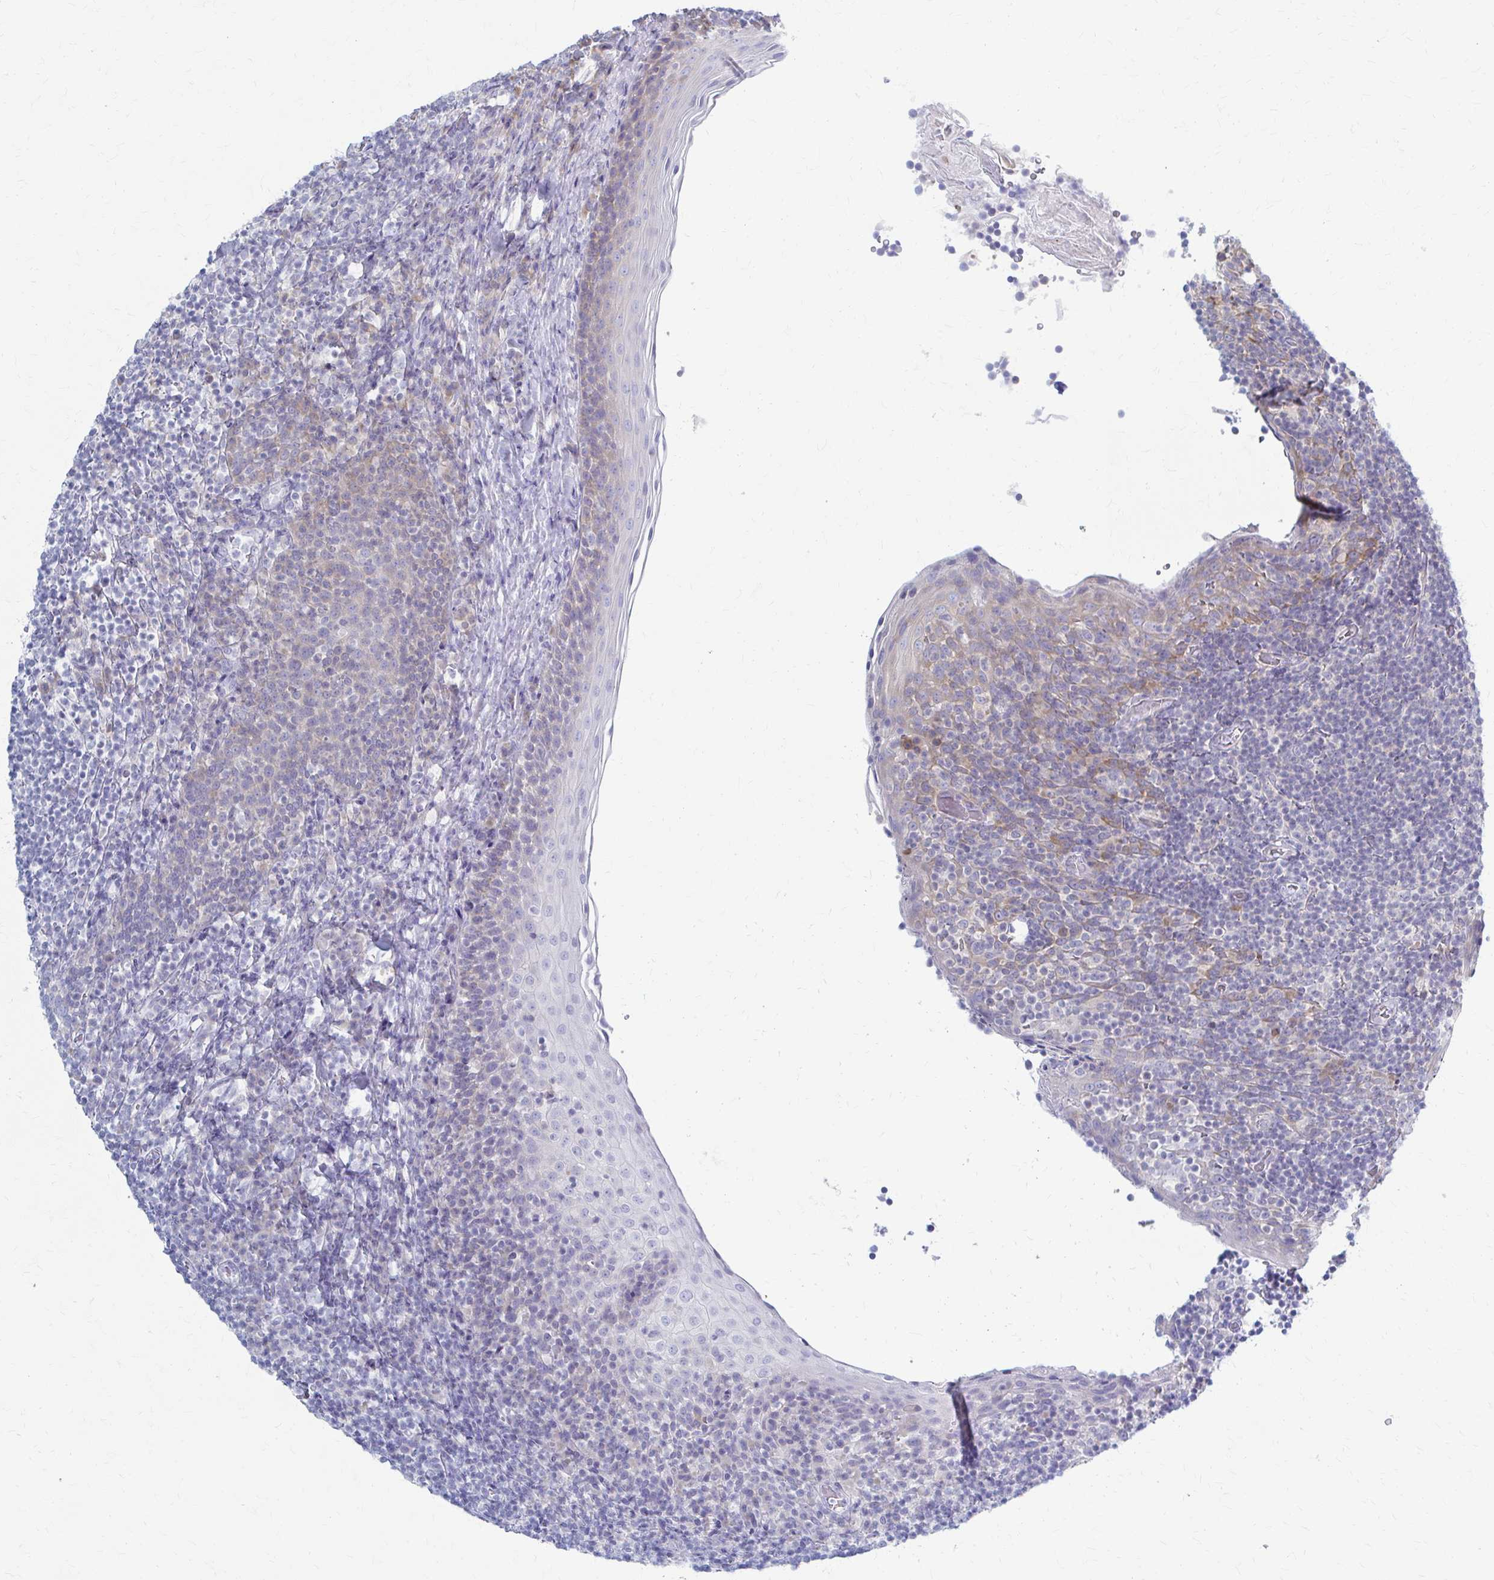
{"staining": {"intensity": "negative", "quantity": "none", "location": "none"}, "tissue": "tonsil", "cell_type": "Non-germinal center cells", "image_type": "normal", "snomed": [{"axis": "morphology", "description": "Normal tissue, NOS"}, {"axis": "topography", "description": "Tonsil"}], "caption": "IHC of benign tonsil reveals no expression in non-germinal center cells. (DAB (3,3'-diaminobenzidine) immunohistochemistry visualized using brightfield microscopy, high magnification).", "gene": "PRKRA", "patient": {"sex": "female", "age": 10}}